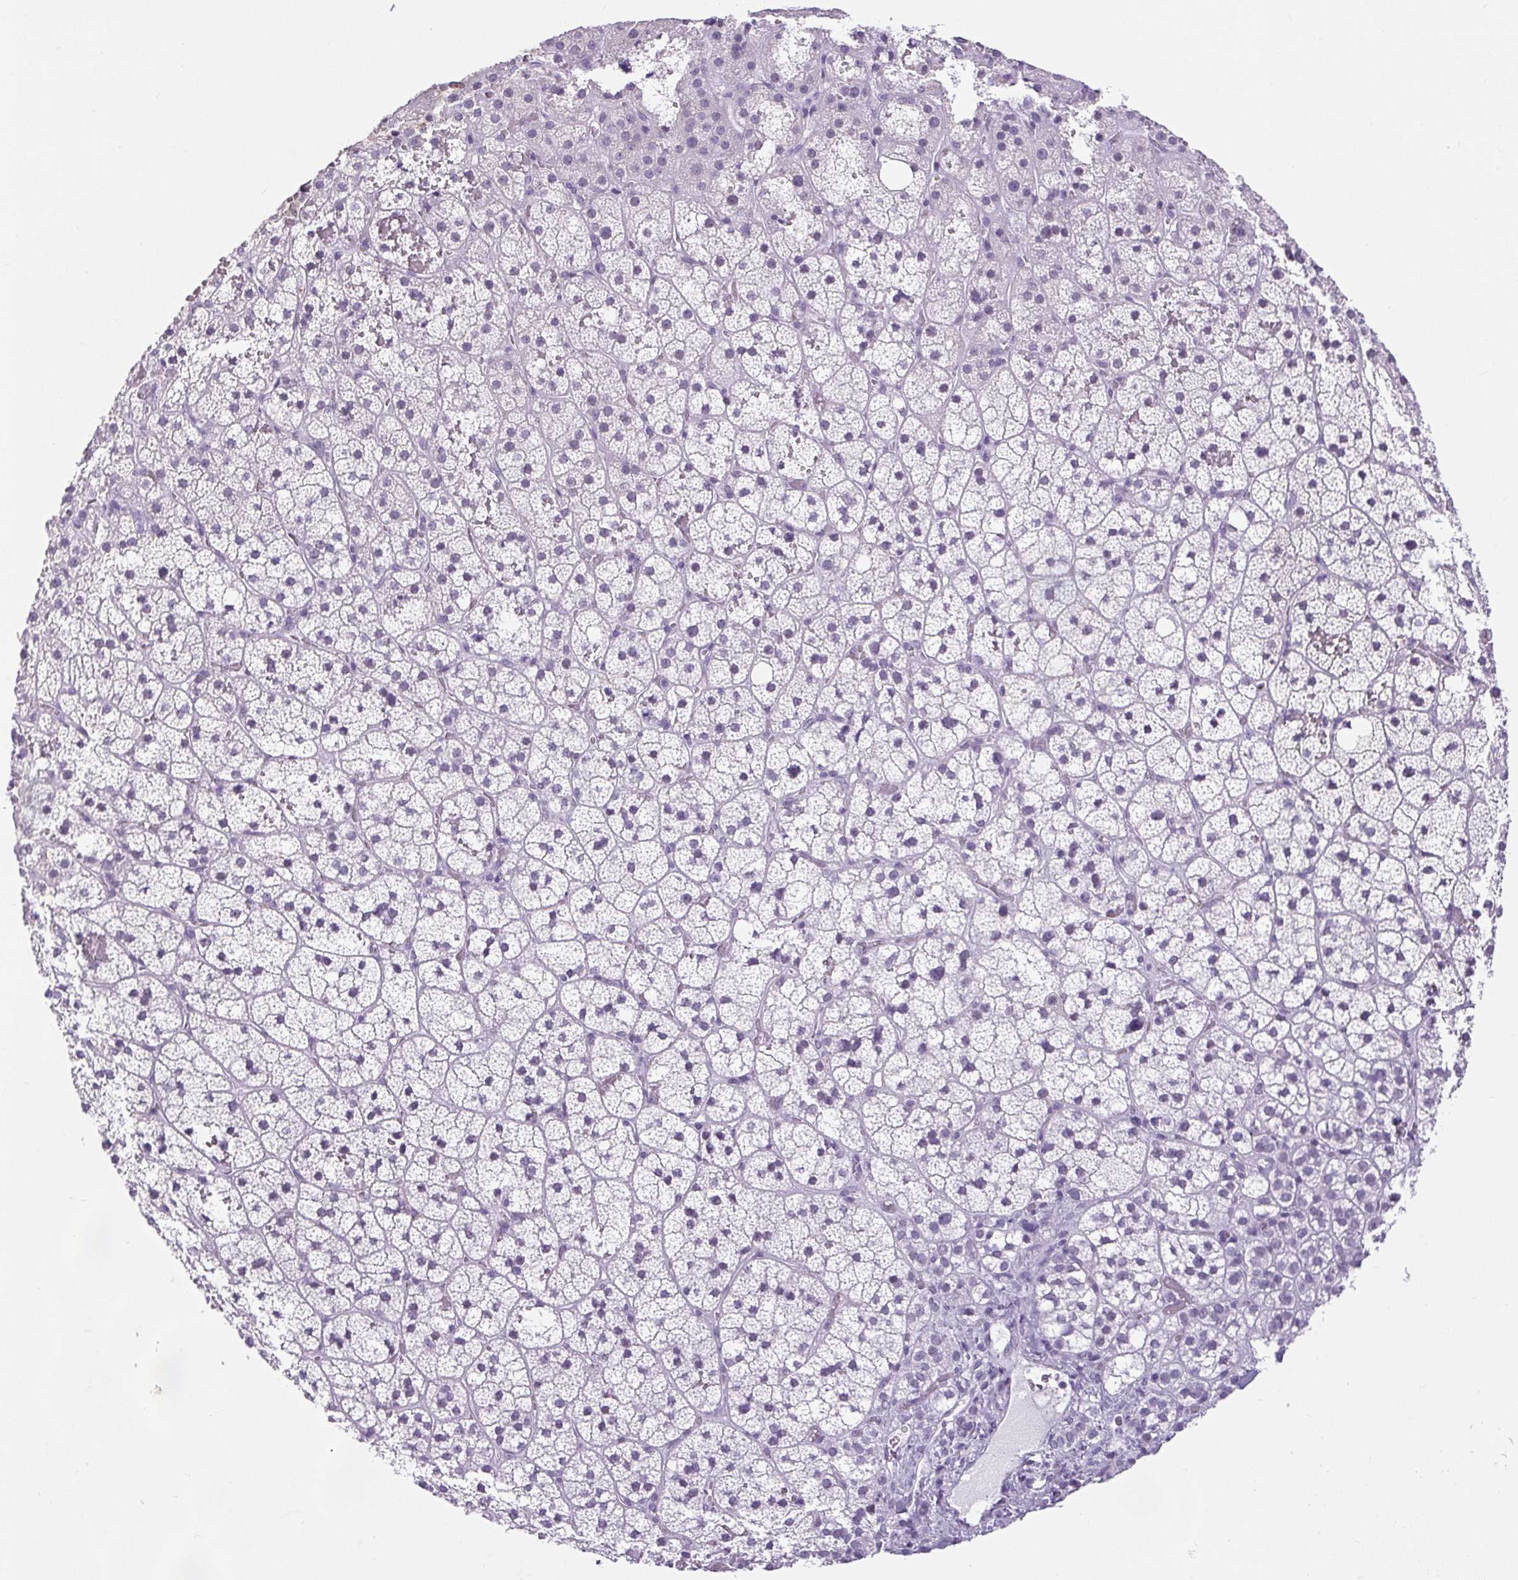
{"staining": {"intensity": "negative", "quantity": "none", "location": "none"}, "tissue": "adrenal gland", "cell_type": "Glandular cells", "image_type": "normal", "snomed": [{"axis": "morphology", "description": "Normal tissue, NOS"}, {"axis": "topography", "description": "Adrenal gland"}], "caption": "There is no significant positivity in glandular cells of adrenal gland.", "gene": "BCAS1", "patient": {"sex": "male", "age": 53}}